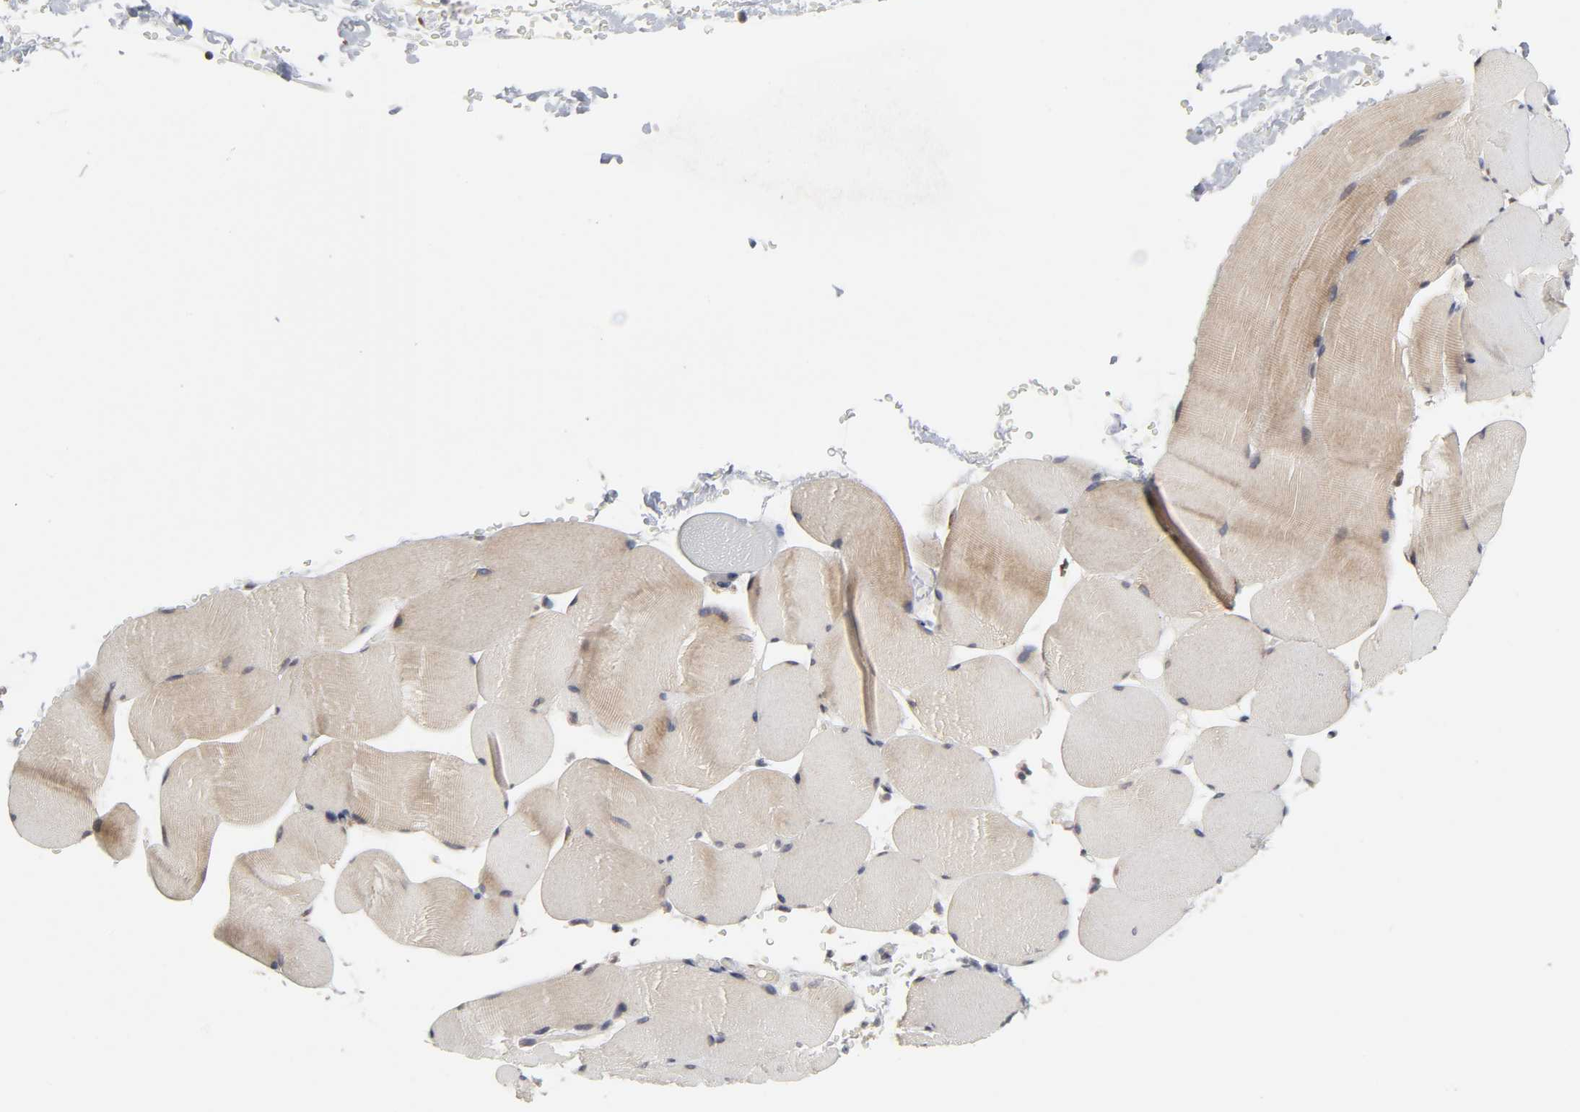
{"staining": {"intensity": "moderate", "quantity": ">75%", "location": "cytoplasmic/membranous"}, "tissue": "skeletal muscle", "cell_type": "Myocytes", "image_type": "normal", "snomed": [{"axis": "morphology", "description": "Normal tissue, NOS"}, {"axis": "topography", "description": "Skeletal muscle"}], "caption": "The photomicrograph displays immunohistochemical staining of unremarkable skeletal muscle. There is moderate cytoplasmic/membranous positivity is seen in approximately >75% of myocytes. The staining was performed using DAB (3,3'-diaminobenzidine), with brown indicating positive protein expression. Nuclei are stained blue with hematoxylin.", "gene": "SLC30A9", "patient": {"sex": "male", "age": 62}}